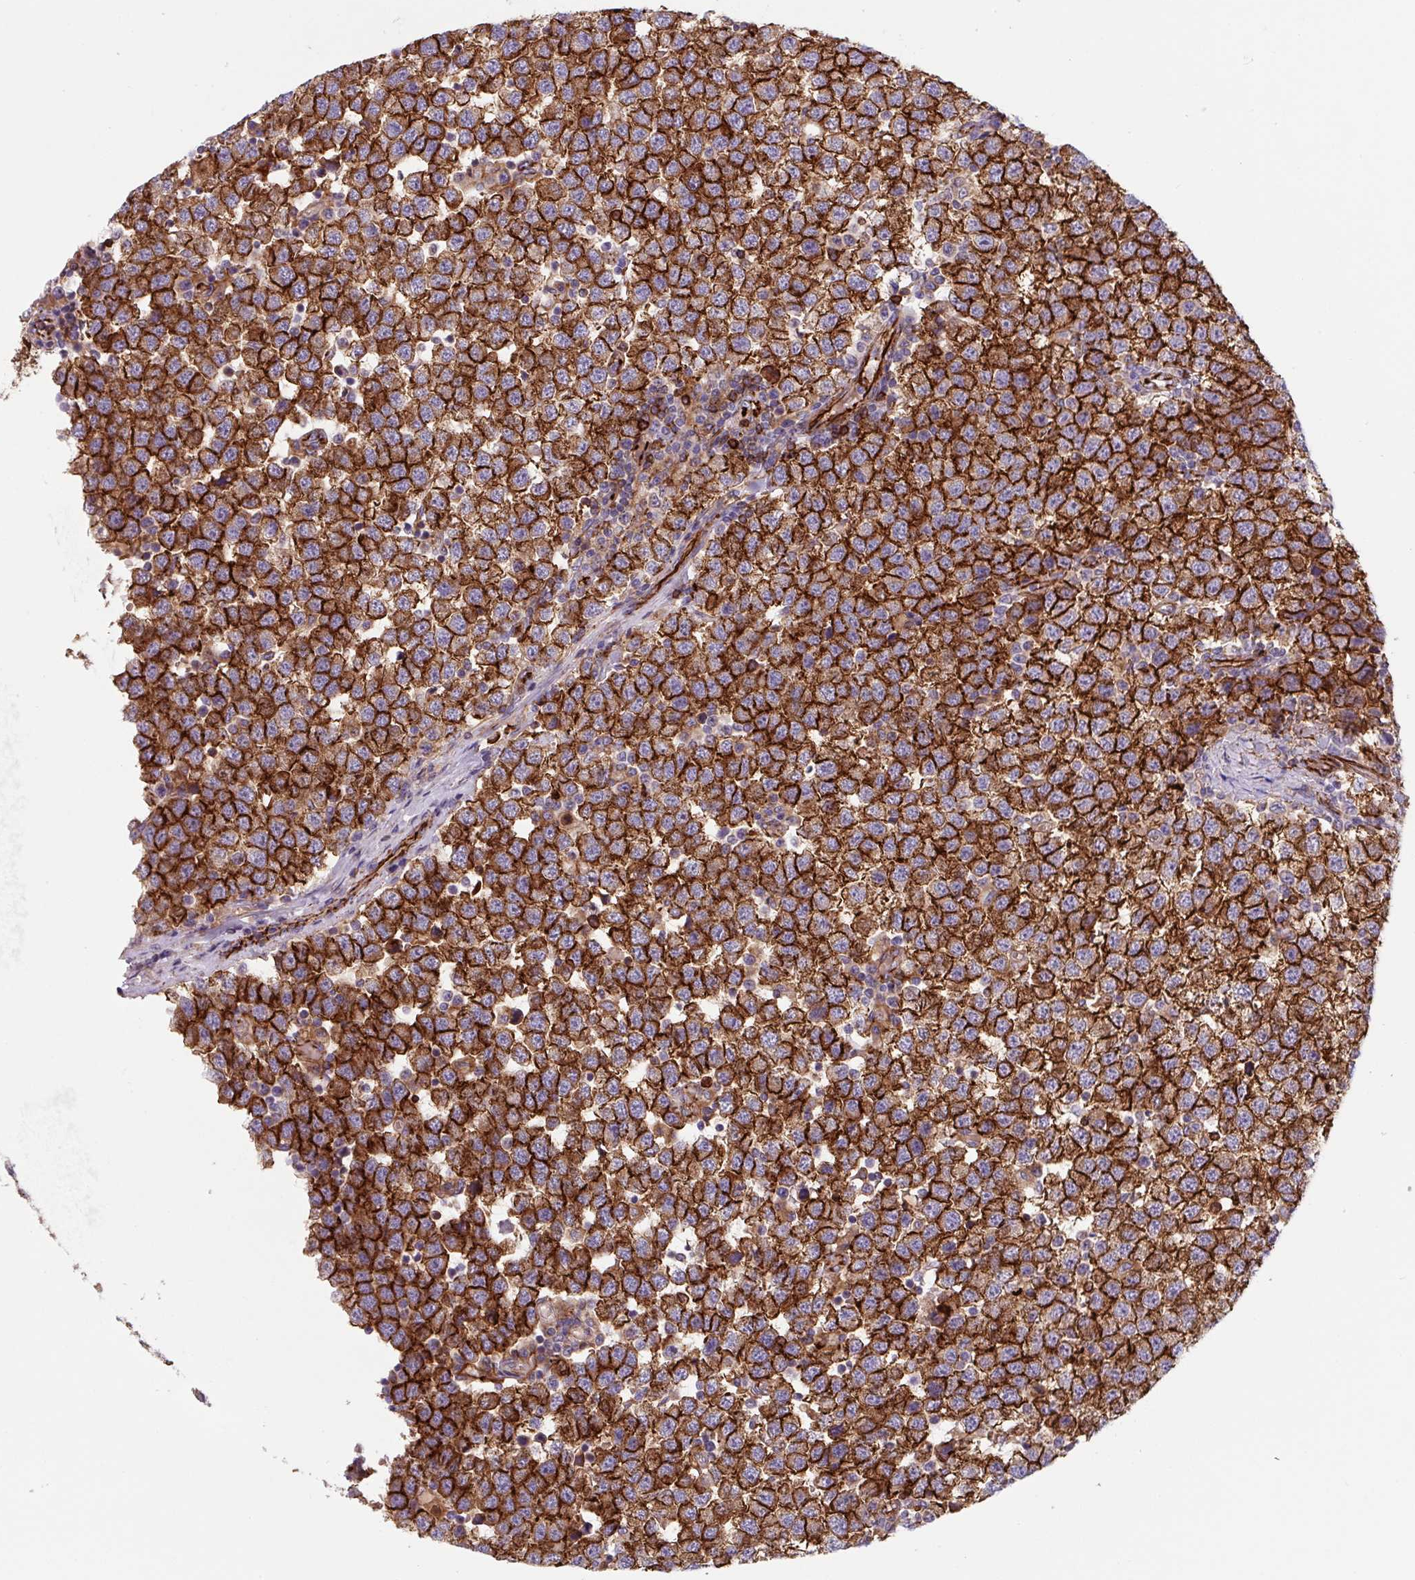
{"staining": {"intensity": "strong", "quantity": ">75%", "location": "cytoplasmic/membranous"}, "tissue": "testis cancer", "cell_type": "Tumor cells", "image_type": "cancer", "snomed": [{"axis": "morphology", "description": "Seminoma, NOS"}, {"axis": "topography", "description": "Testis"}], "caption": "This is a photomicrograph of immunohistochemistry (IHC) staining of testis cancer, which shows strong expression in the cytoplasmic/membranous of tumor cells.", "gene": "DHFR2", "patient": {"sex": "male", "age": 34}}